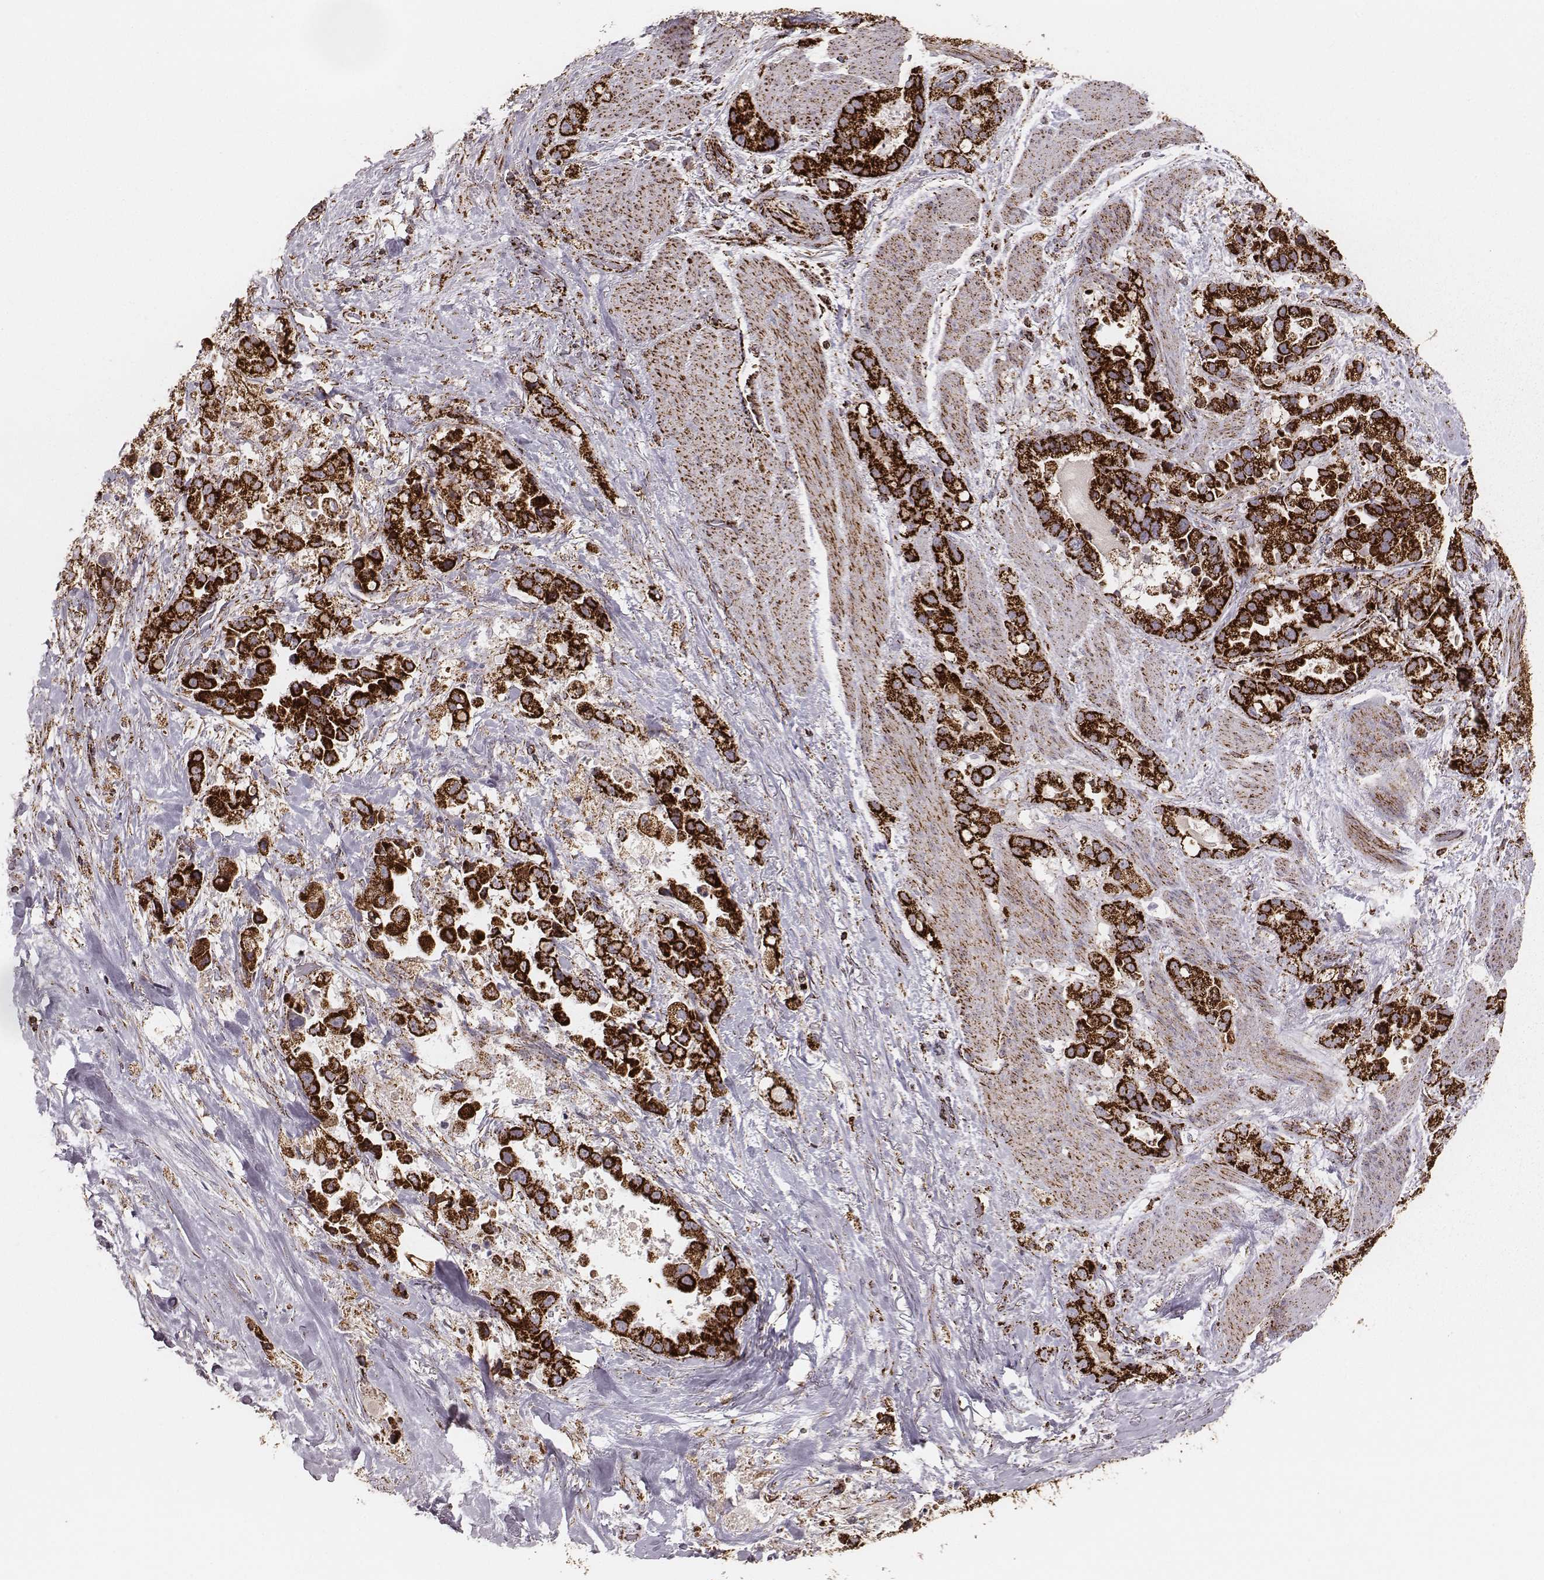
{"staining": {"intensity": "strong", "quantity": ">75%", "location": "cytoplasmic/membranous"}, "tissue": "stomach cancer", "cell_type": "Tumor cells", "image_type": "cancer", "snomed": [{"axis": "morphology", "description": "Adenocarcinoma, NOS"}, {"axis": "topography", "description": "Stomach"}], "caption": "Immunohistochemistry (IHC) photomicrograph of neoplastic tissue: stomach cancer (adenocarcinoma) stained using immunohistochemistry displays high levels of strong protein expression localized specifically in the cytoplasmic/membranous of tumor cells, appearing as a cytoplasmic/membranous brown color.", "gene": "TUFM", "patient": {"sex": "male", "age": 59}}